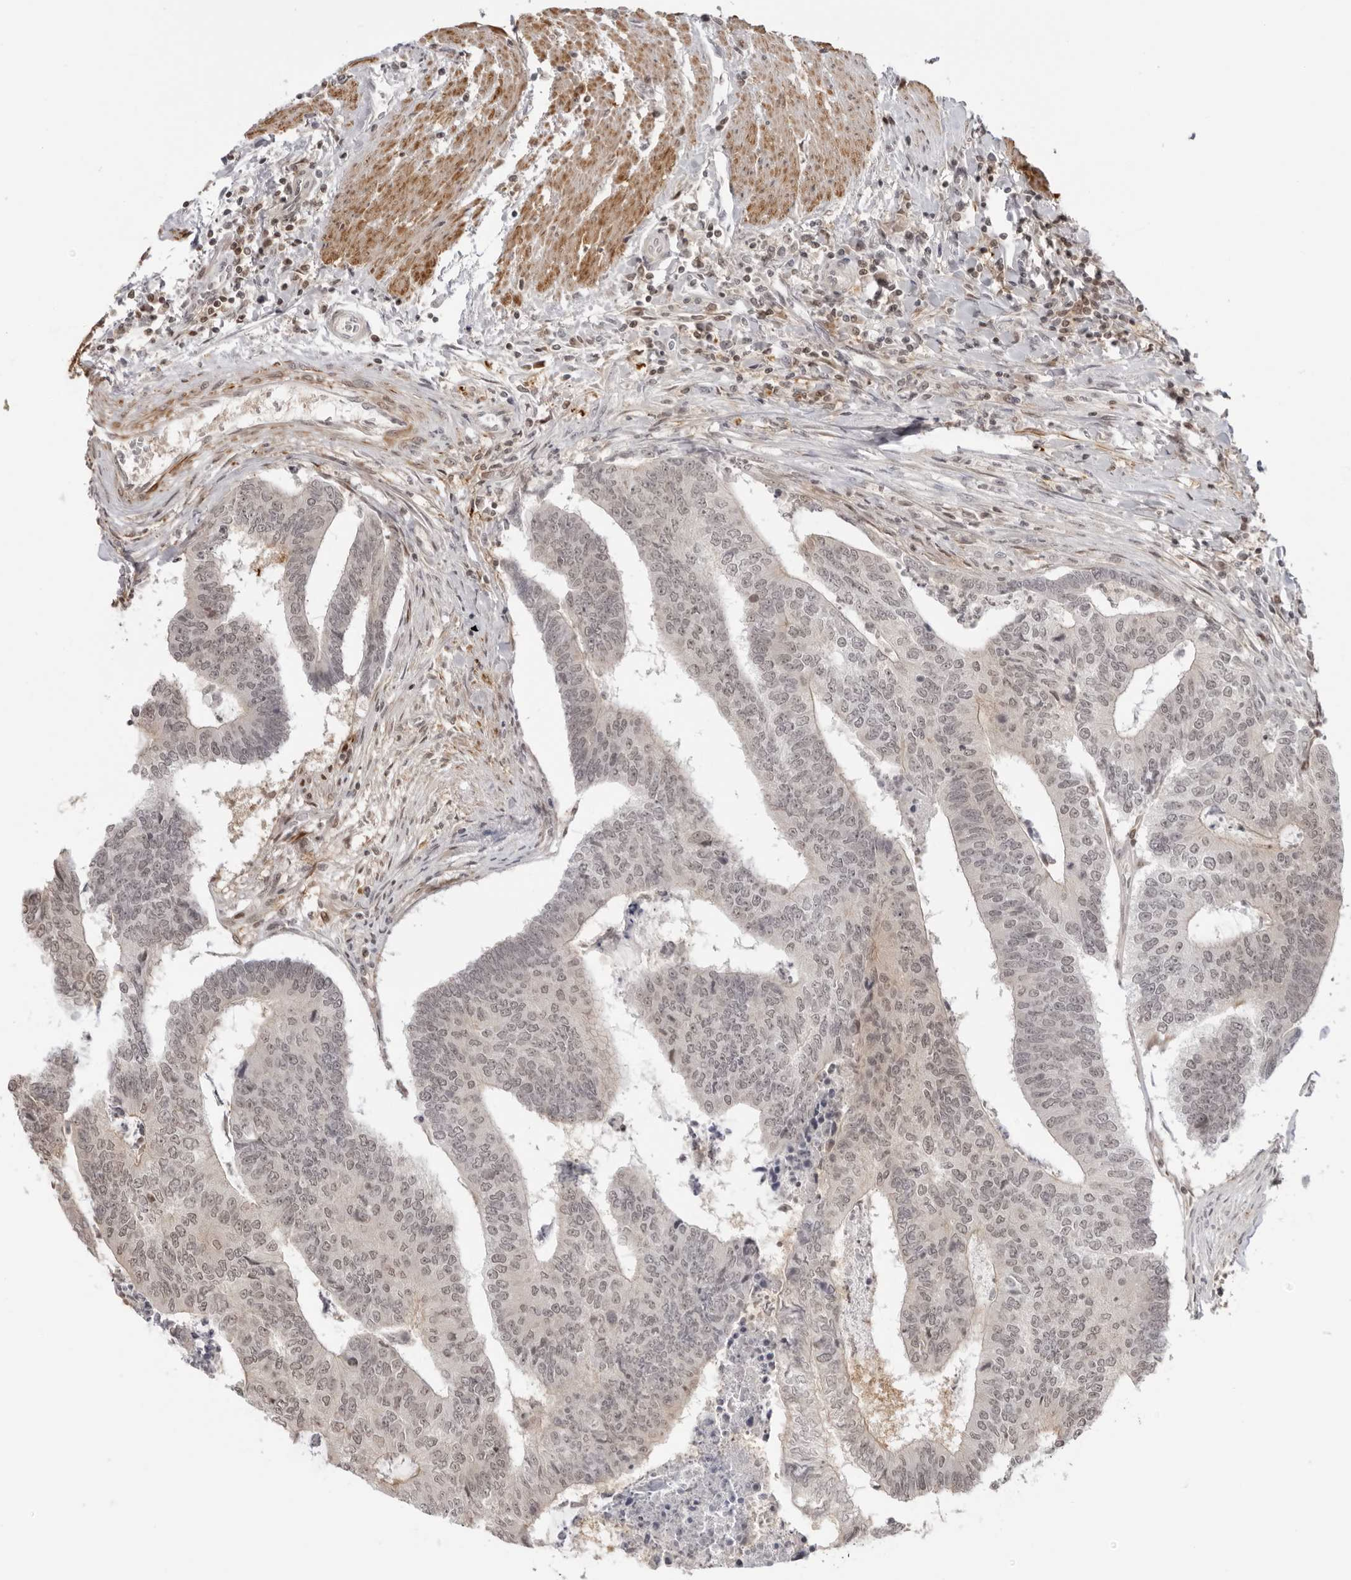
{"staining": {"intensity": "weak", "quantity": "<25%", "location": "cytoplasmic/membranous,nuclear"}, "tissue": "colorectal cancer", "cell_type": "Tumor cells", "image_type": "cancer", "snomed": [{"axis": "morphology", "description": "Adenocarcinoma, NOS"}, {"axis": "topography", "description": "Colon"}], "caption": "This is a image of IHC staining of colorectal cancer (adenocarcinoma), which shows no positivity in tumor cells. The staining is performed using DAB (3,3'-diaminobenzidine) brown chromogen with nuclei counter-stained in using hematoxylin.", "gene": "RNF146", "patient": {"sex": "female", "age": 67}}